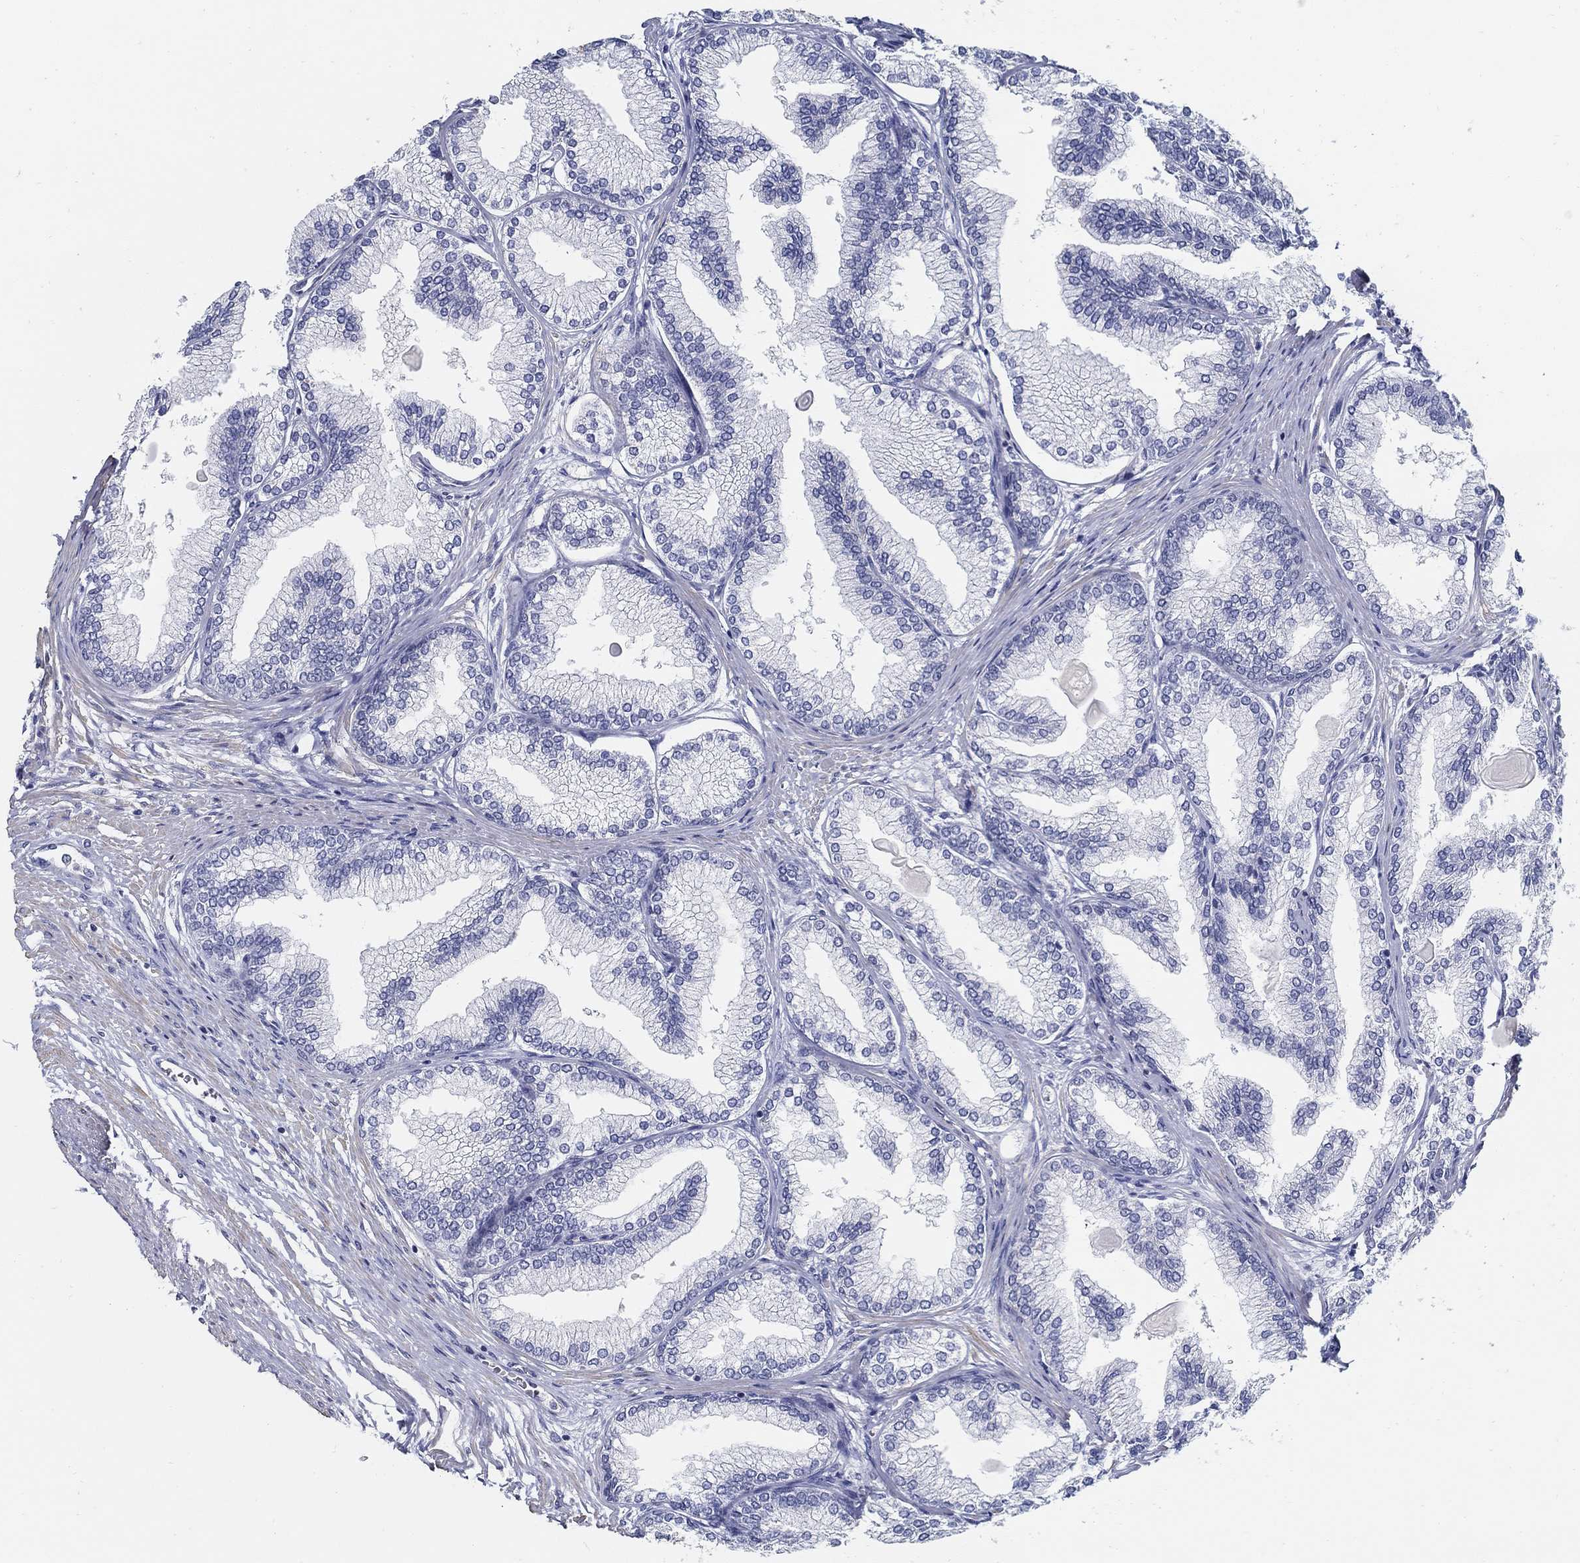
{"staining": {"intensity": "negative", "quantity": "none", "location": "none"}, "tissue": "prostate", "cell_type": "Glandular cells", "image_type": "normal", "snomed": [{"axis": "morphology", "description": "Normal tissue, NOS"}, {"axis": "topography", "description": "Prostate"}], "caption": "This is a histopathology image of IHC staining of unremarkable prostate, which shows no expression in glandular cells. Nuclei are stained in blue.", "gene": "USP29", "patient": {"sex": "male", "age": 72}}